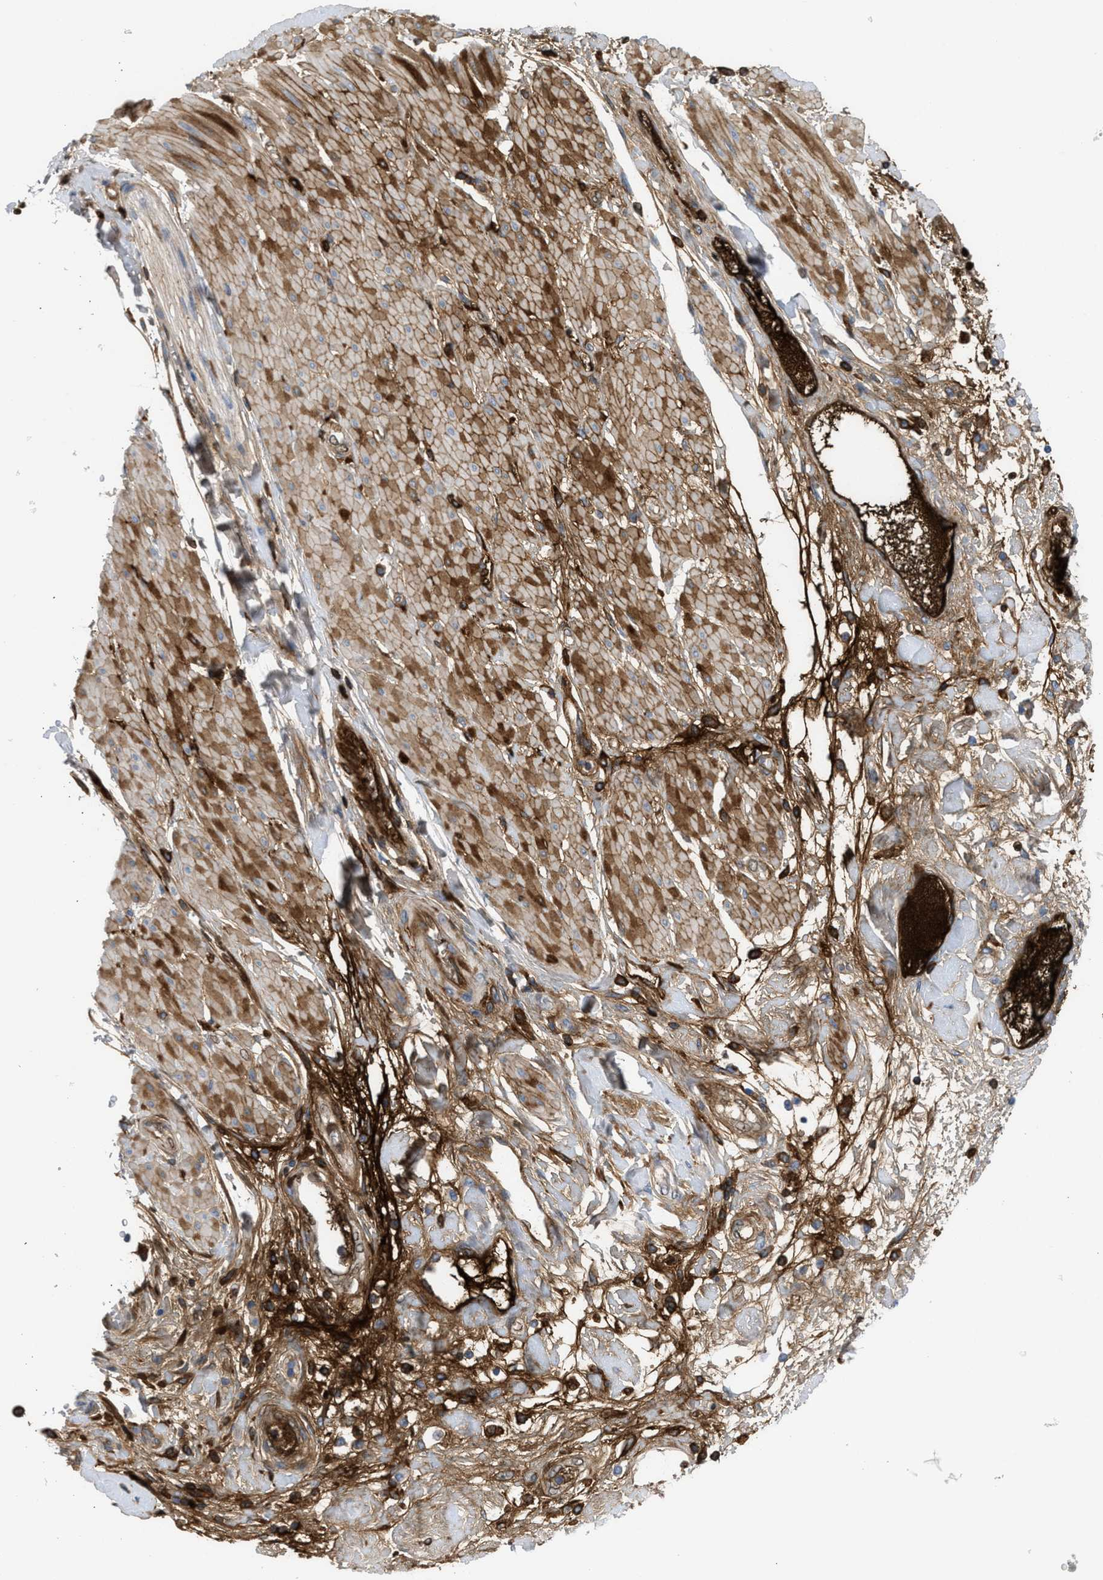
{"staining": {"intensity": "negative", "quantity": "none", "location": "none"}, "tissue": "adipose tissue", "cell_type": "Adipocytes", "image_type": "normal", "snomed": [{"axis": "morphology", "description": "Normal tissue, NOS"}, {"axis": "morphology", "description": "Adenocarcinoma, NOS"}, {"axis": "topography", "description": "Duodenum"}, {"axis": "topography", "description": "Peripheral nerve tissue"}], "caption": "This photomicrograph is of unremarkable adipose tissue stained with IHC to label a protein in brown with the nuclei are counter-stained blue. There is no expression in adipocytes.", "gene": "LEF1", "patient": {"sex": "female", "age": 60}}